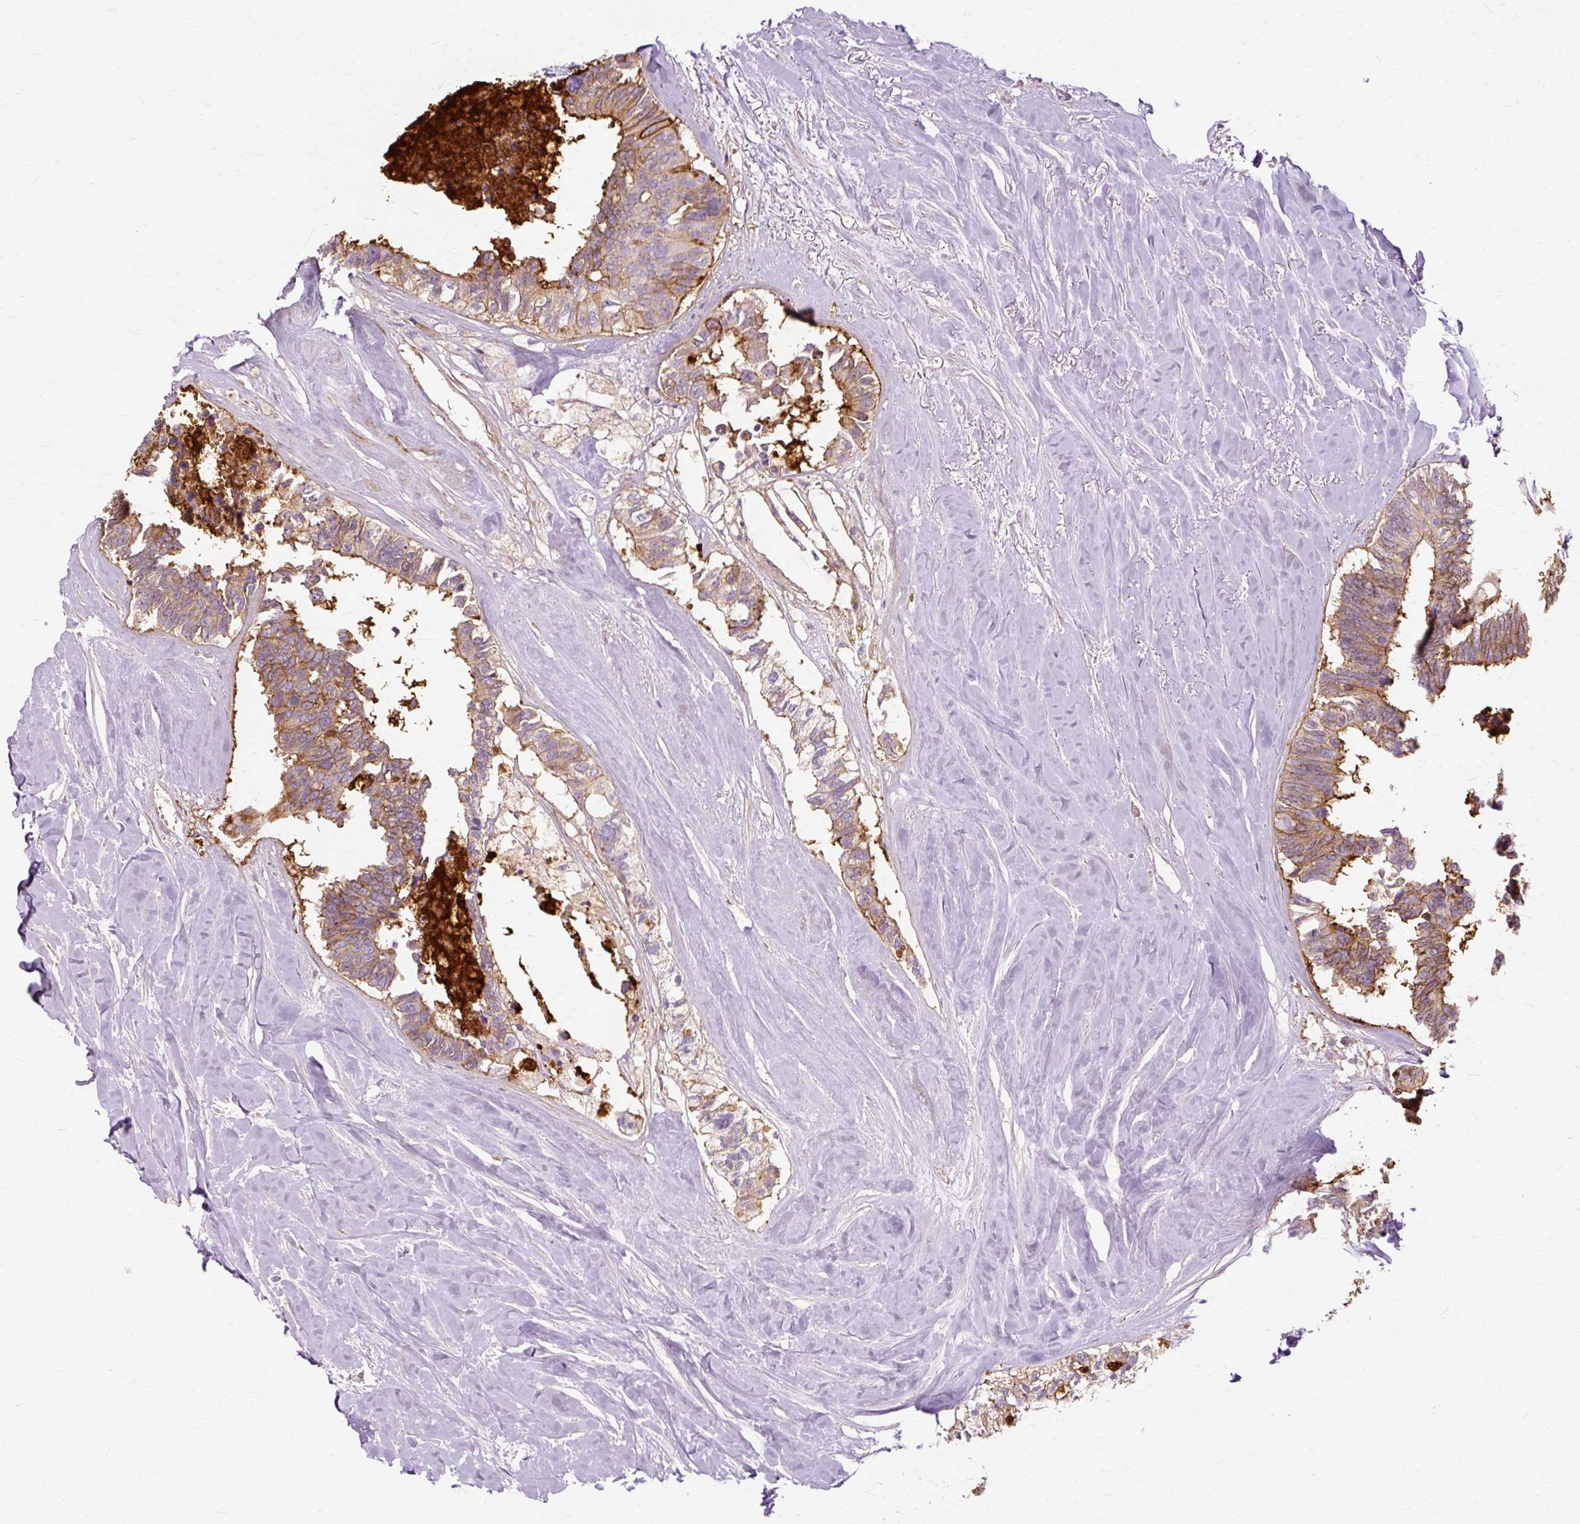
{"staining": {"intensity": "moderate", "quantity": ">75%", "location": "cytoplasmic/membranous"}, "tissue": "colorectal cancer", "cell_type": "Tumor cells", "image_type": "cancer", "snomed": [{"axis": "morphology", "description": "Adenocarcinoma, NOS"}, {"axis": "topography", "description": "Colon"}, {"axis": "topography", "description": "Rectum"}], "caption": "Protein staining displays moderate cytoplasmic/membranous staining in approximately >75% of tumor cells in colorectal cancer (adenocarcinoma).", "gene": "TSPAN8", "patient": {"sex": "male", "age": 57}}